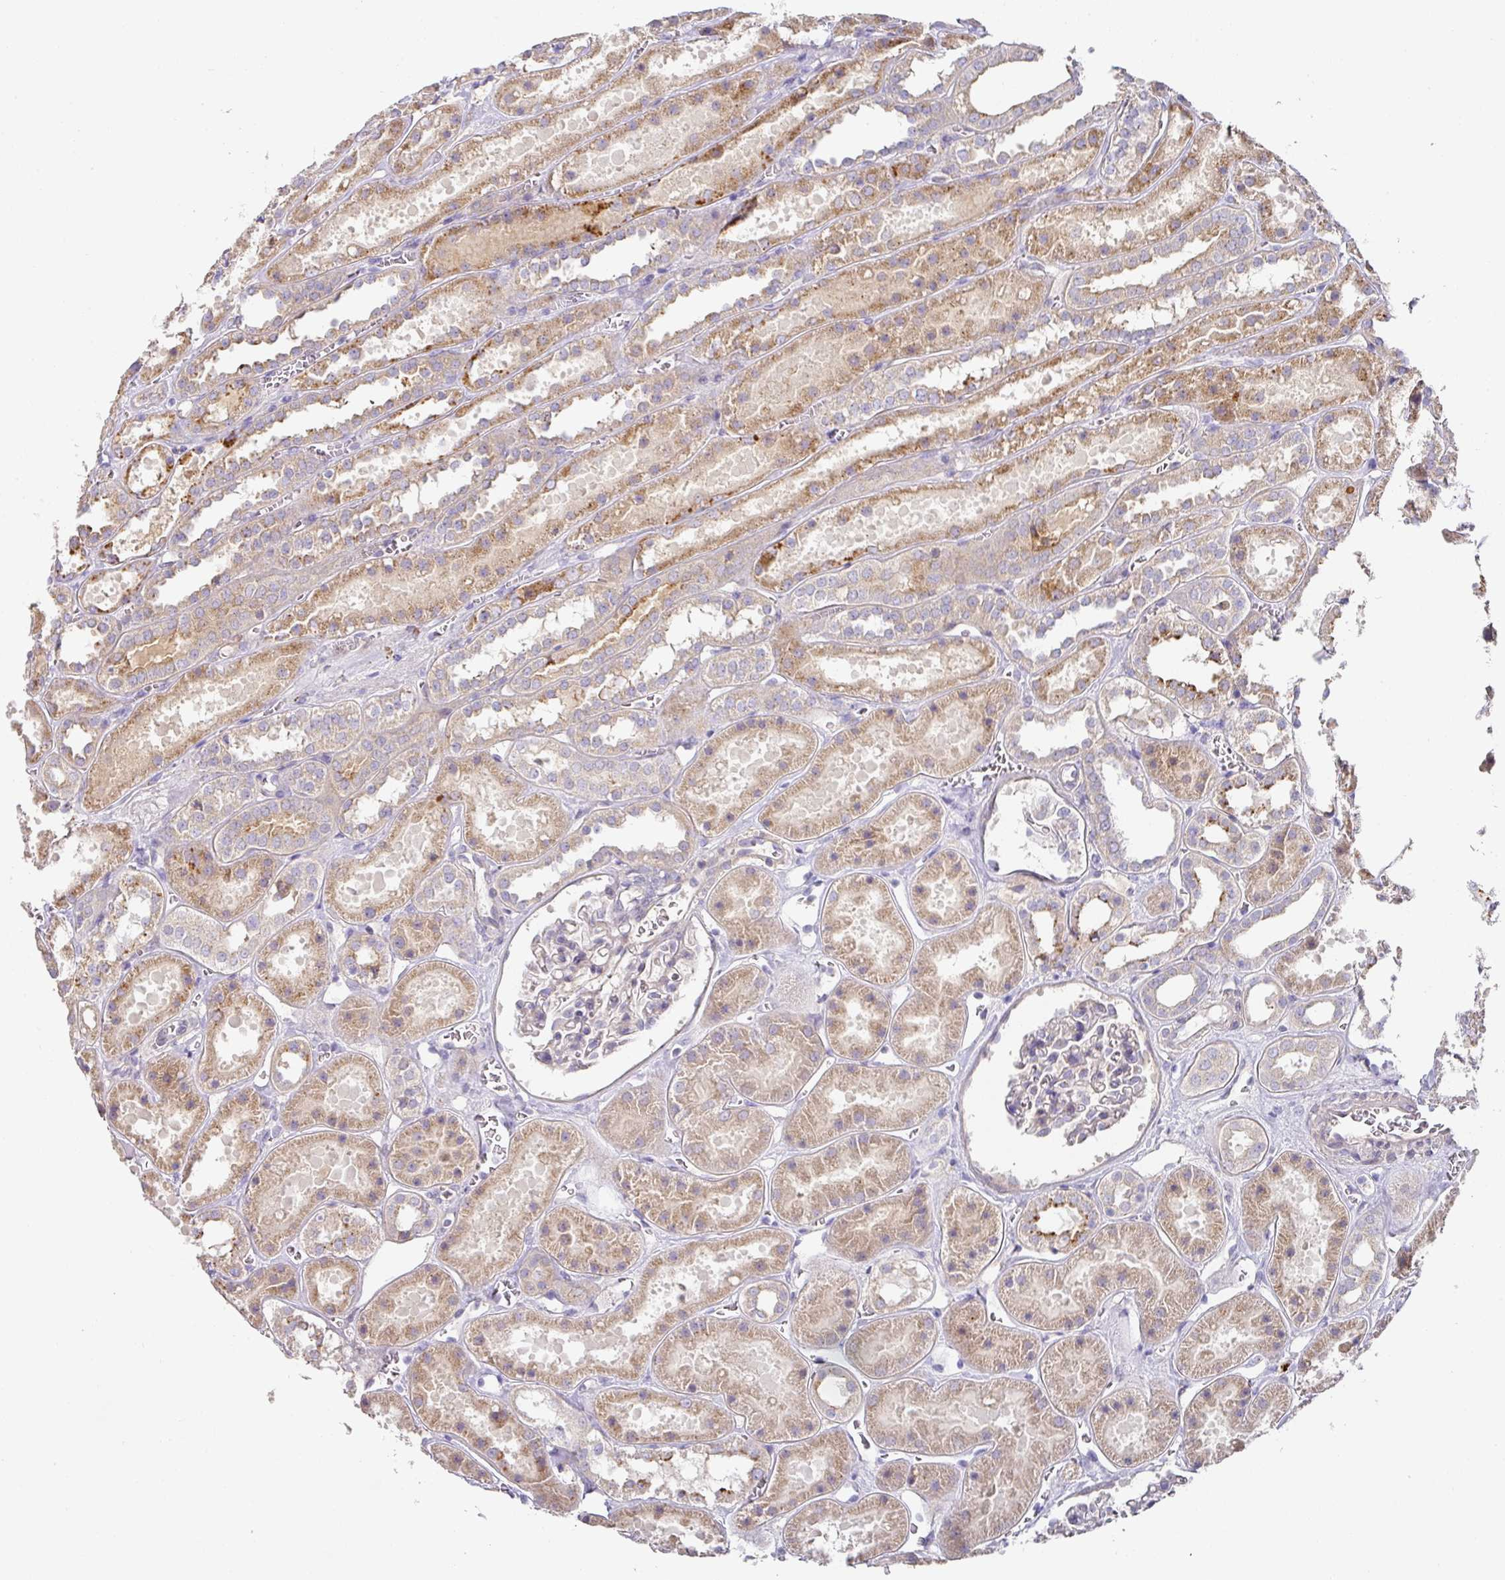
{"staining": {"intensity": "negative", "quantity": "none", "location": "none"}, "tissue": "kidney", "cell_type": "Cells in glomeruli", "image_type": "normal", "snomed": [{"axis": "morphology", "description": "Normal tissue, NOS"}, {"axis": "topography", "description": "Kidney"}], "caption": "This is a micrograph of immunohistochemistry staining of benign kidney, which shows no positivity in cells in glomeruli.", "gene": "TARM1", "patient": {"sex": "female", "age": 41}}